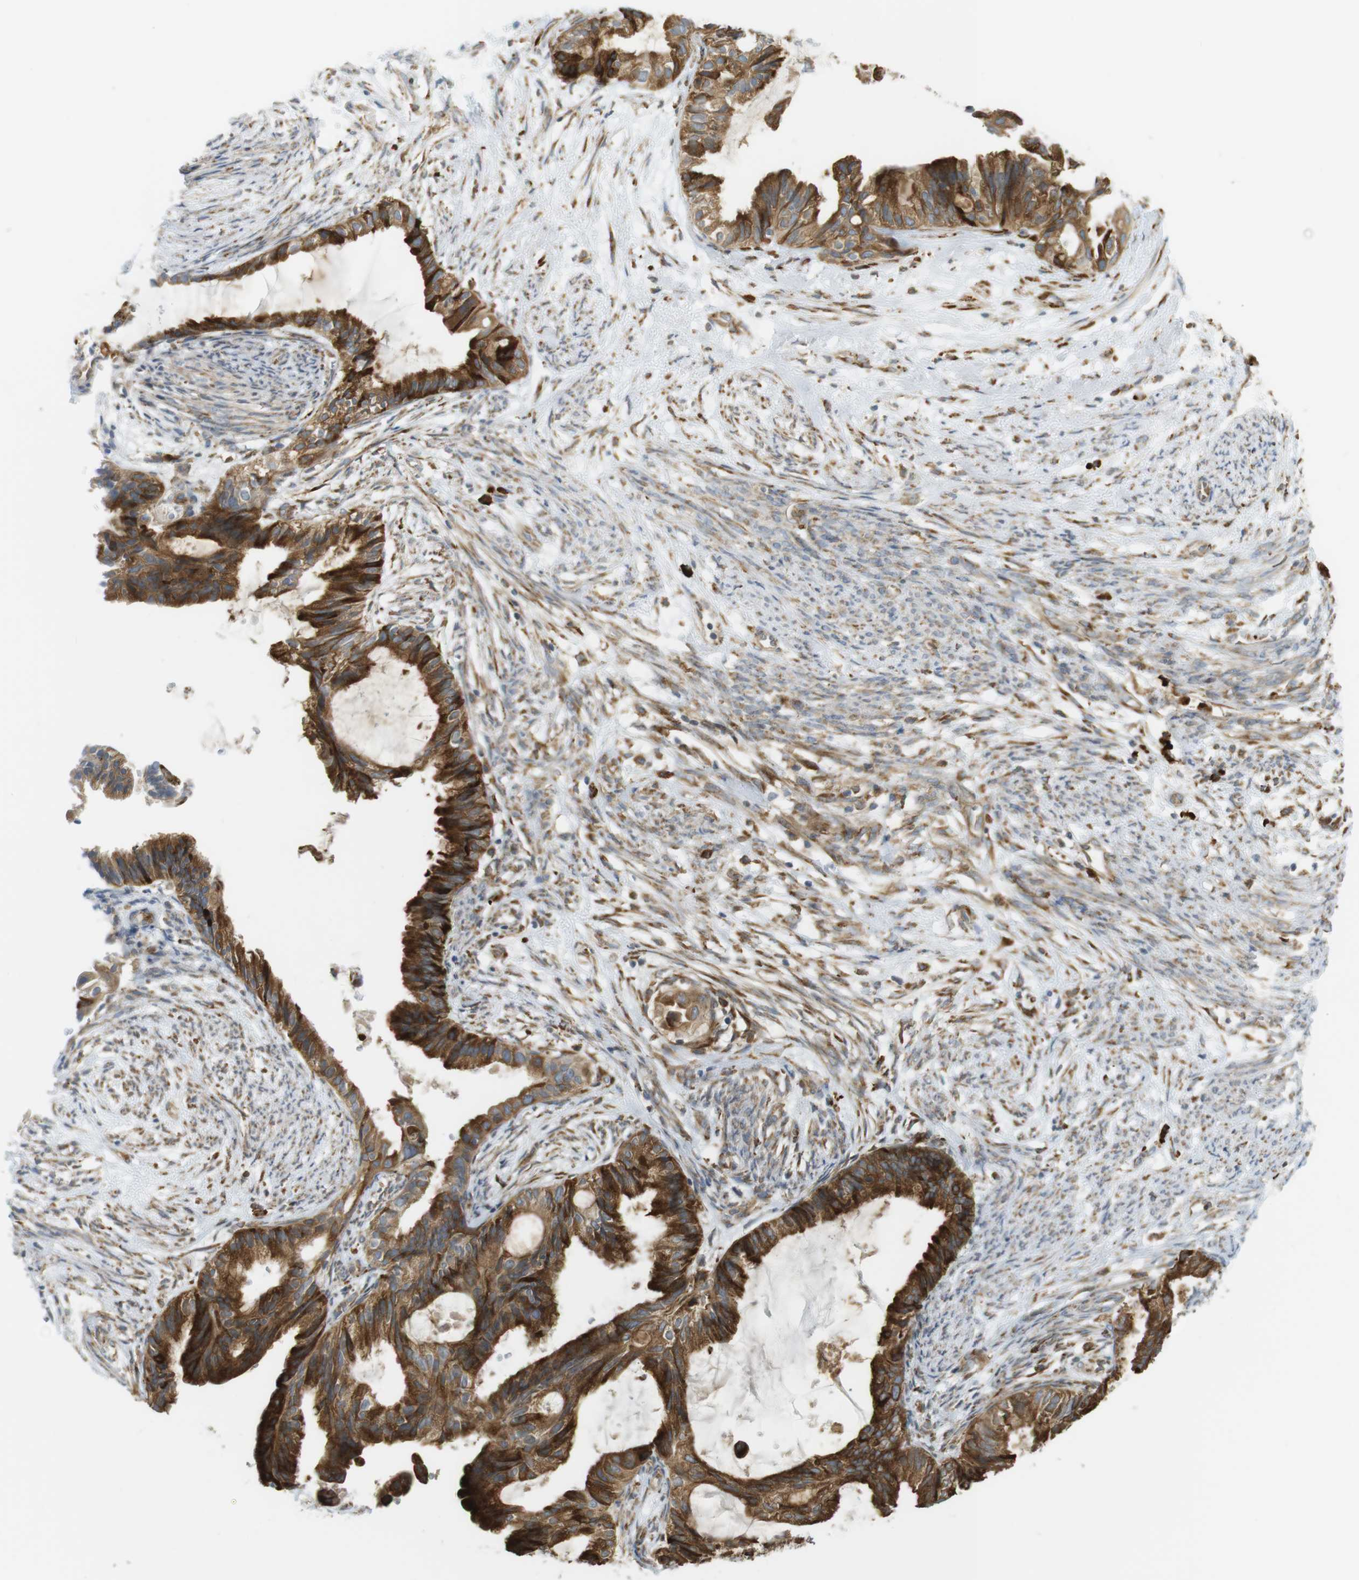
{"staining": {"intensity": "strong", "quantity": ">75%", "location": "cytoplasmic/membranous"}, "tissue": "cervical cancer", "cell_type": "Tumor cells", "image_type": "cancer", "snomed": [{"axis": "morphology", "description": "Normal tissue, NOS"}, {"axis": "morphology", "description": "Adenocarcinoma, NOS"}, {"axis": "topography", "description": "Cervix"}, {"axis": "topography", "description": "Endometrium"}], "caption": "The photomicrograph shows immunohistochemical staining of cervical adenocarcinoma. There is strong cytoplasmic/membranous positivity is seen in approximately >75% of tumor cells.", "gene": "MBOAT2", "patient": {"sex": "female", "age": 86}}